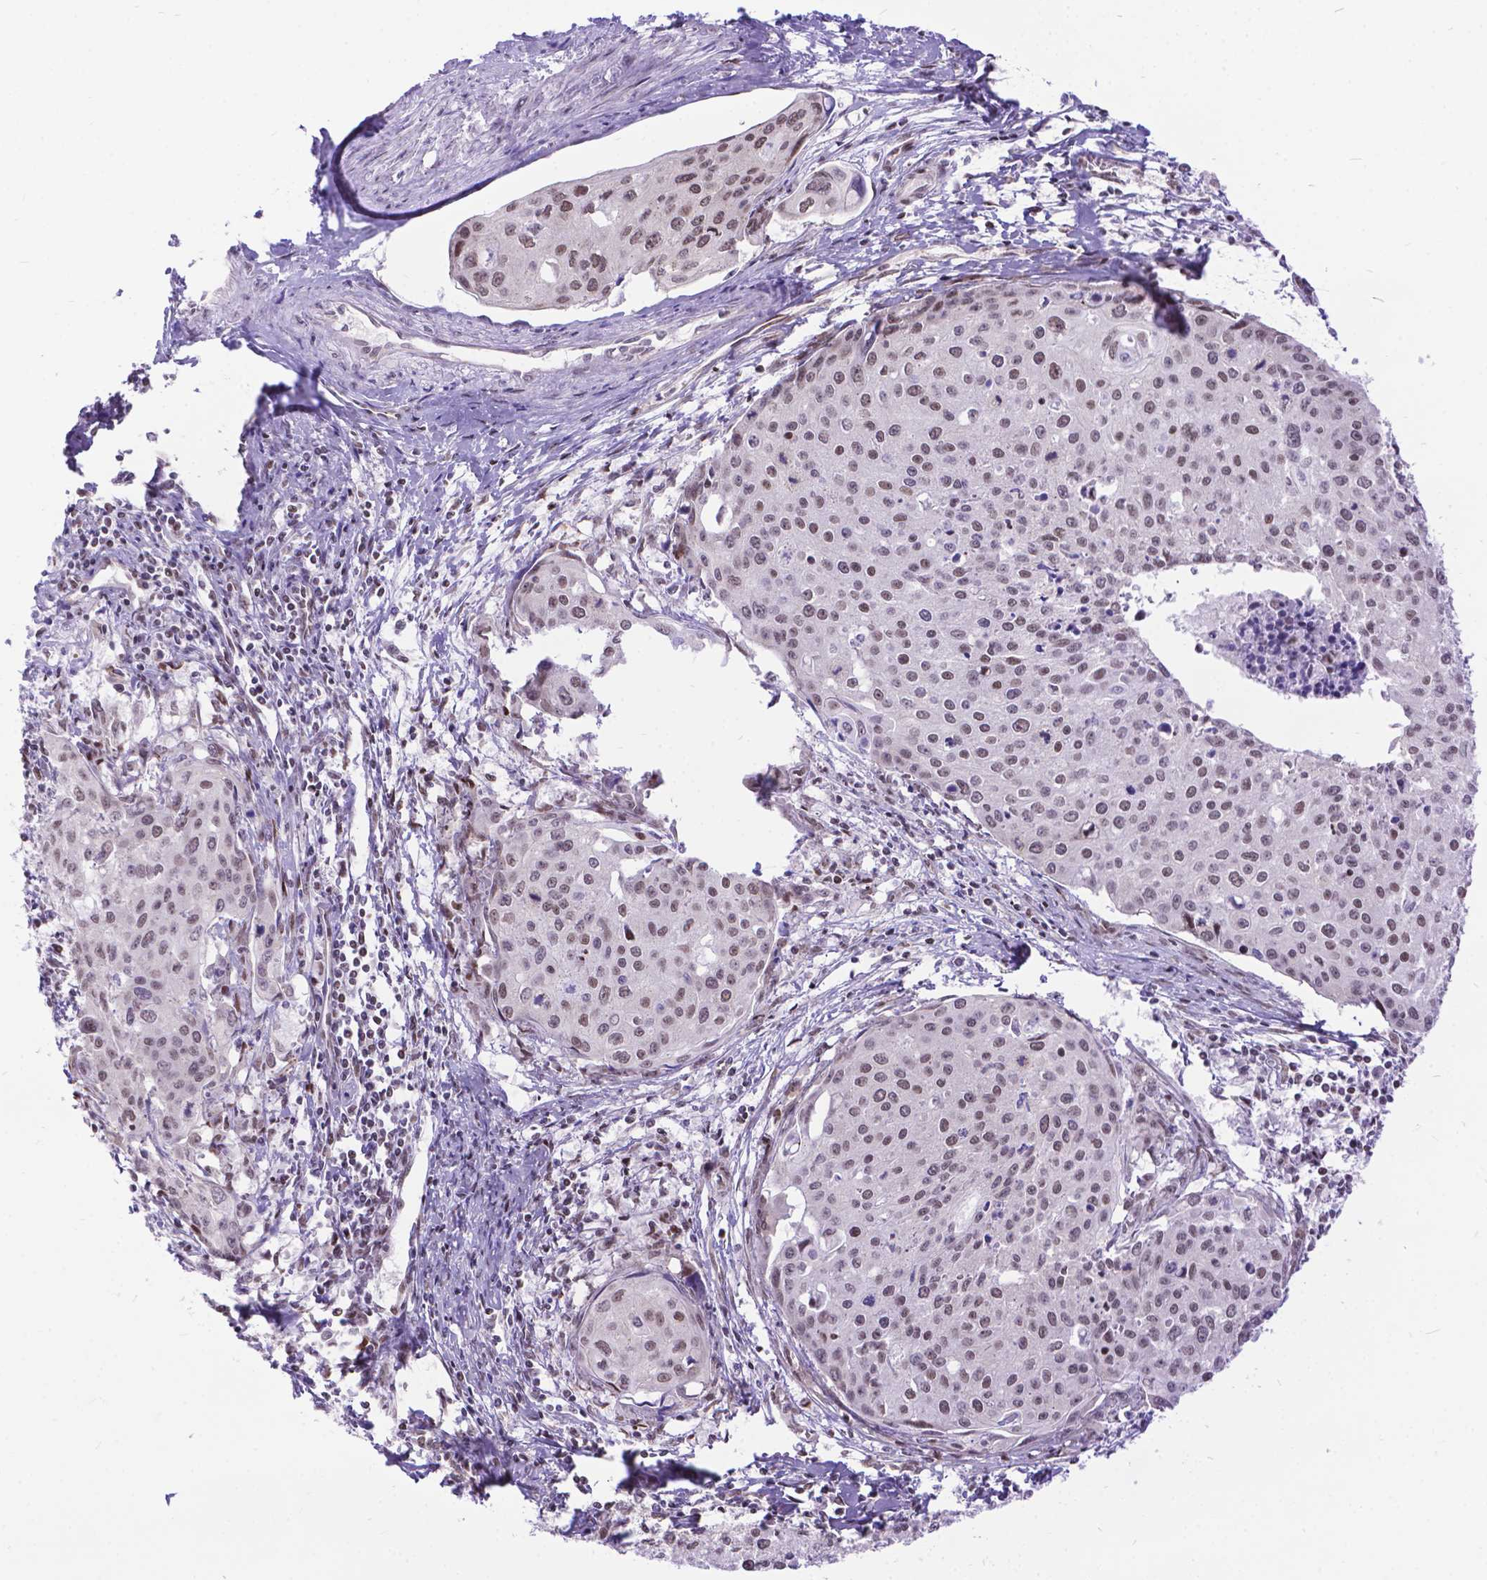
{"staining": {"intensity": "weak", "quantity": "25%-75%", "location": "nuclear"}, "tissue": "cervical cancer", "cell_type": "Tumor cells", "image_type": "cancer", "snomed": [{"axis": "morphology", "description": "Squamous cell carcinoma, NOS"}, {"axis": "topography", "description": "Cervix"}], "caption": "Immunohistochemistry (IHC) micrograph of human cervical cancer (squamous cell carcinoma) stained for a protein (brown), which displays low levels of weak nuclear staining in approximately 25%-75% of tumor cells.", "gene": "FAM124B", "patient": {"sex": "female", "age": 38}}